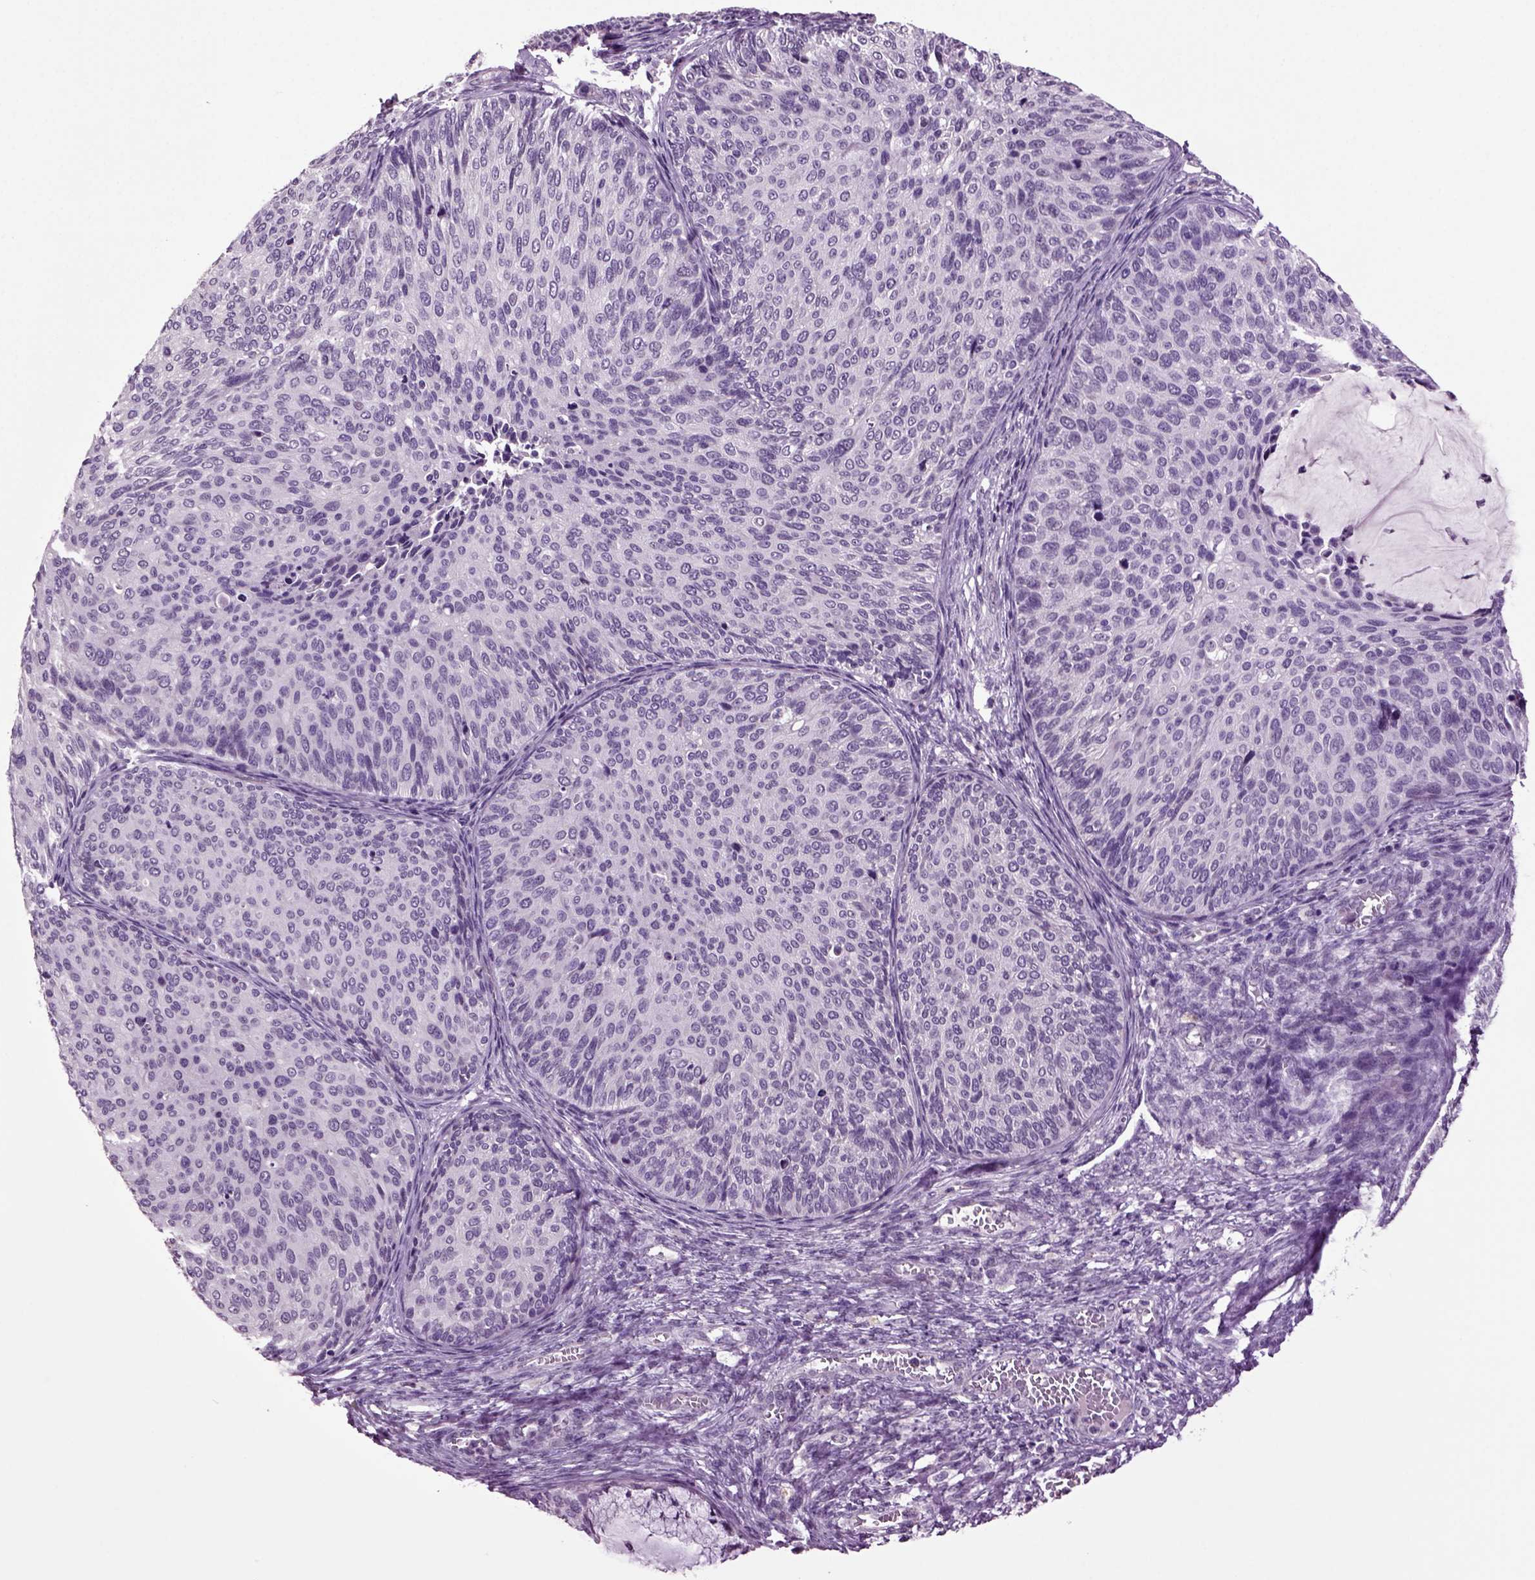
{"staining": {"intensity": "negative", "quantity": "none", "location": "none"}, "tissue": "cervical cancer", "cell_type": "Tumor cells", "image_type": "cancer", "snomed": [{"axis": "morphology", "description": "Squamous cell carcinoma, NOS"}, {"axis": "topography", "description": "Cervix"}], "caption": "Immunohistochemistry of squamous cell carcinoma (cervical) shows no staining in tumor cells. The staining was performed using DAB (3,3'-diaminobenzidine) to visualize the protein expression in brown, while the nuclei were stained in blue with hematoxylin (Magnification: 20x).", "gene": "SLC17A6", "patient": {"sex": "female", "age": 36}}